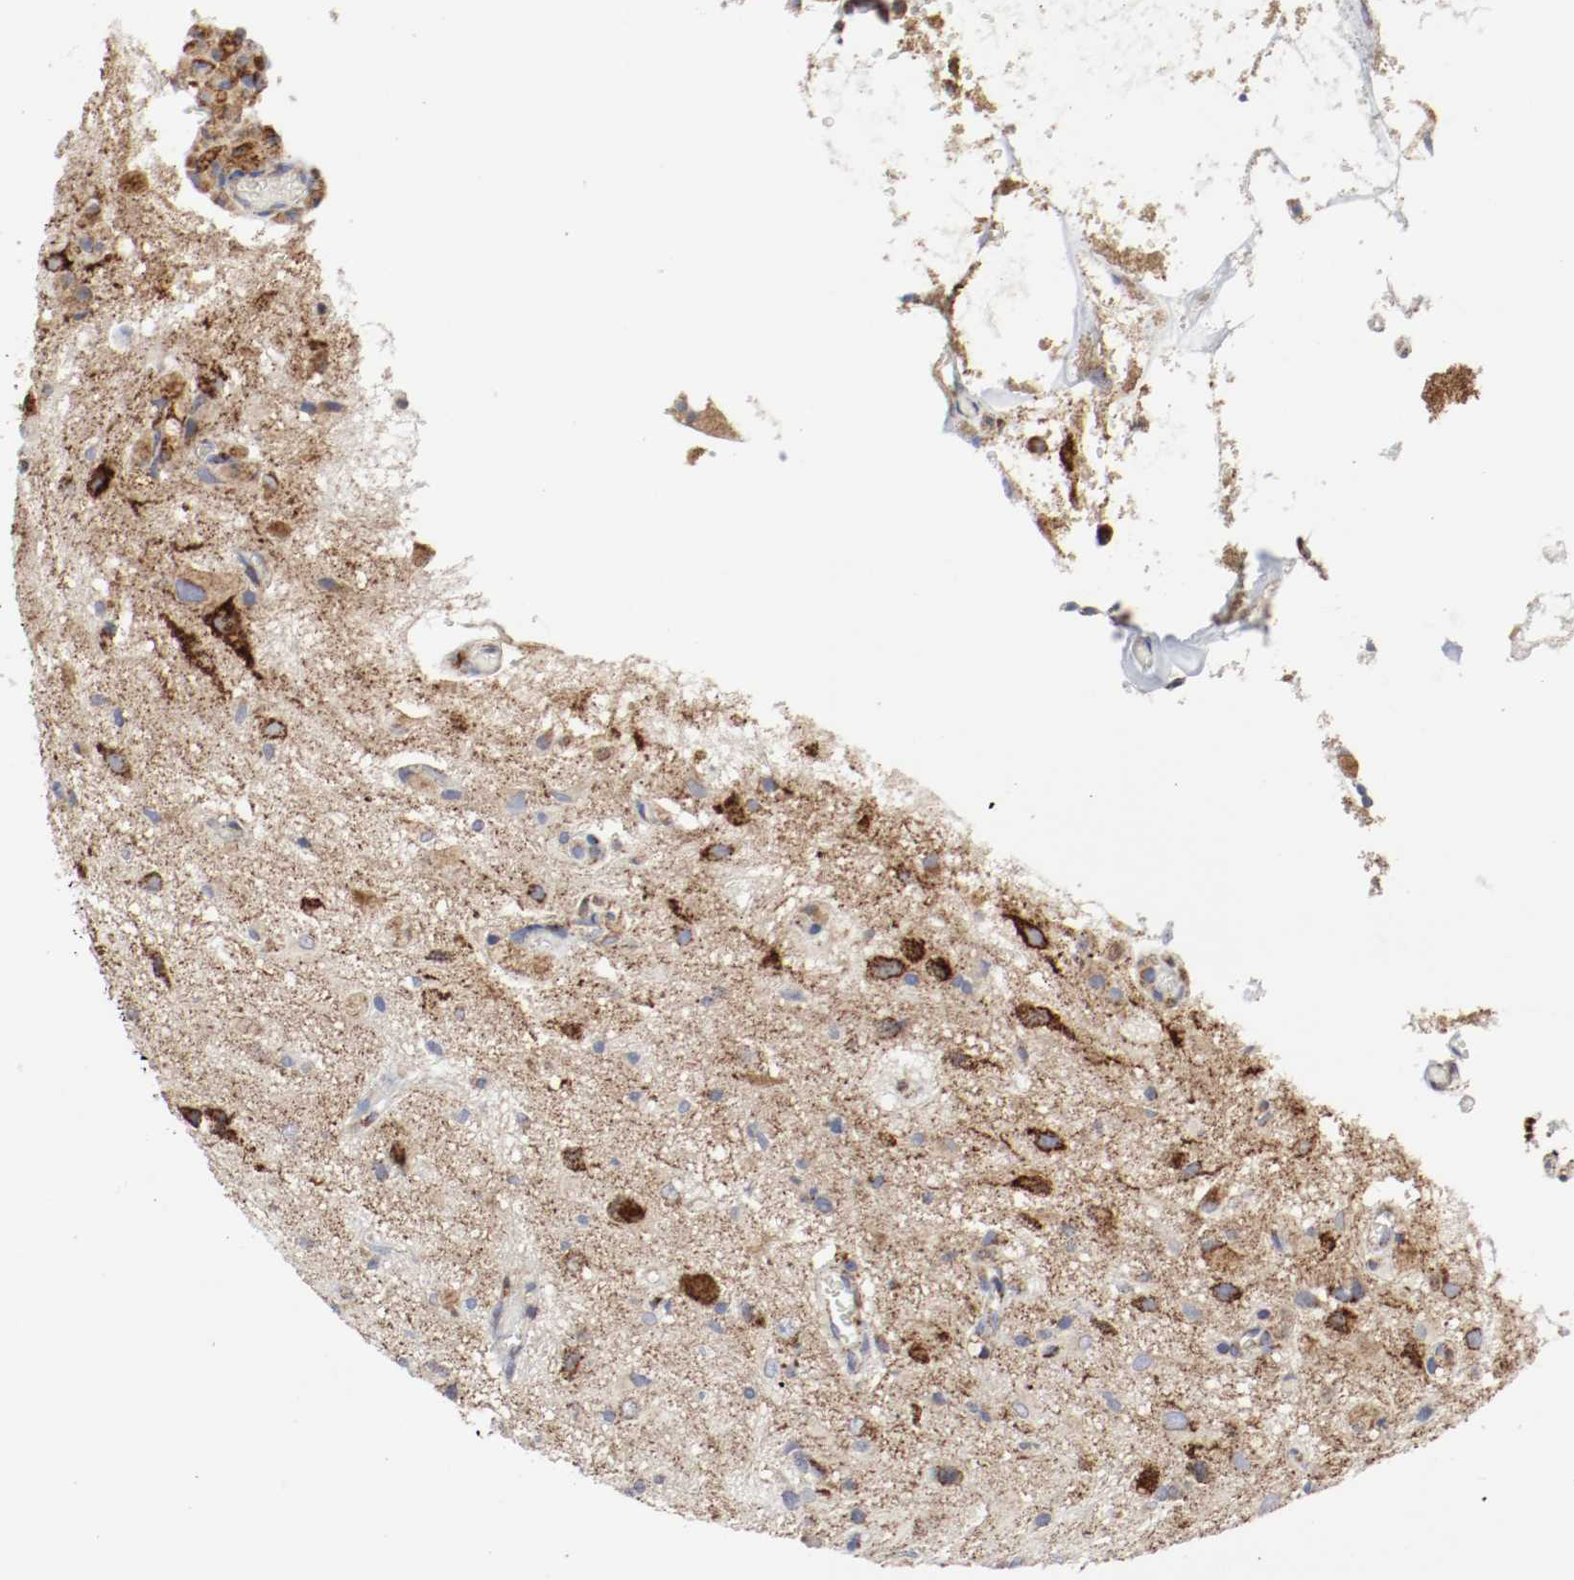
{"staining": {"intensity": "weak", "quantity": "25%-75%", "location": "cytoplasmic/membranous"}, "tissue": "glioma", "cell_type": "Tumor cells", "image_type": "cancer", "snomed": [{"axis": "morphology", "description": "Glioma, malignant, High grade"}, {"axis": "topography", "description": "Brain"}], "caption": "This is a histology image of IHC staining of glioma, which shows weak expression in the cytoplasmic/membranous of tumor cells.", "gene": "AFG3L2", "patient": {"sex": "male", "age": 47}}